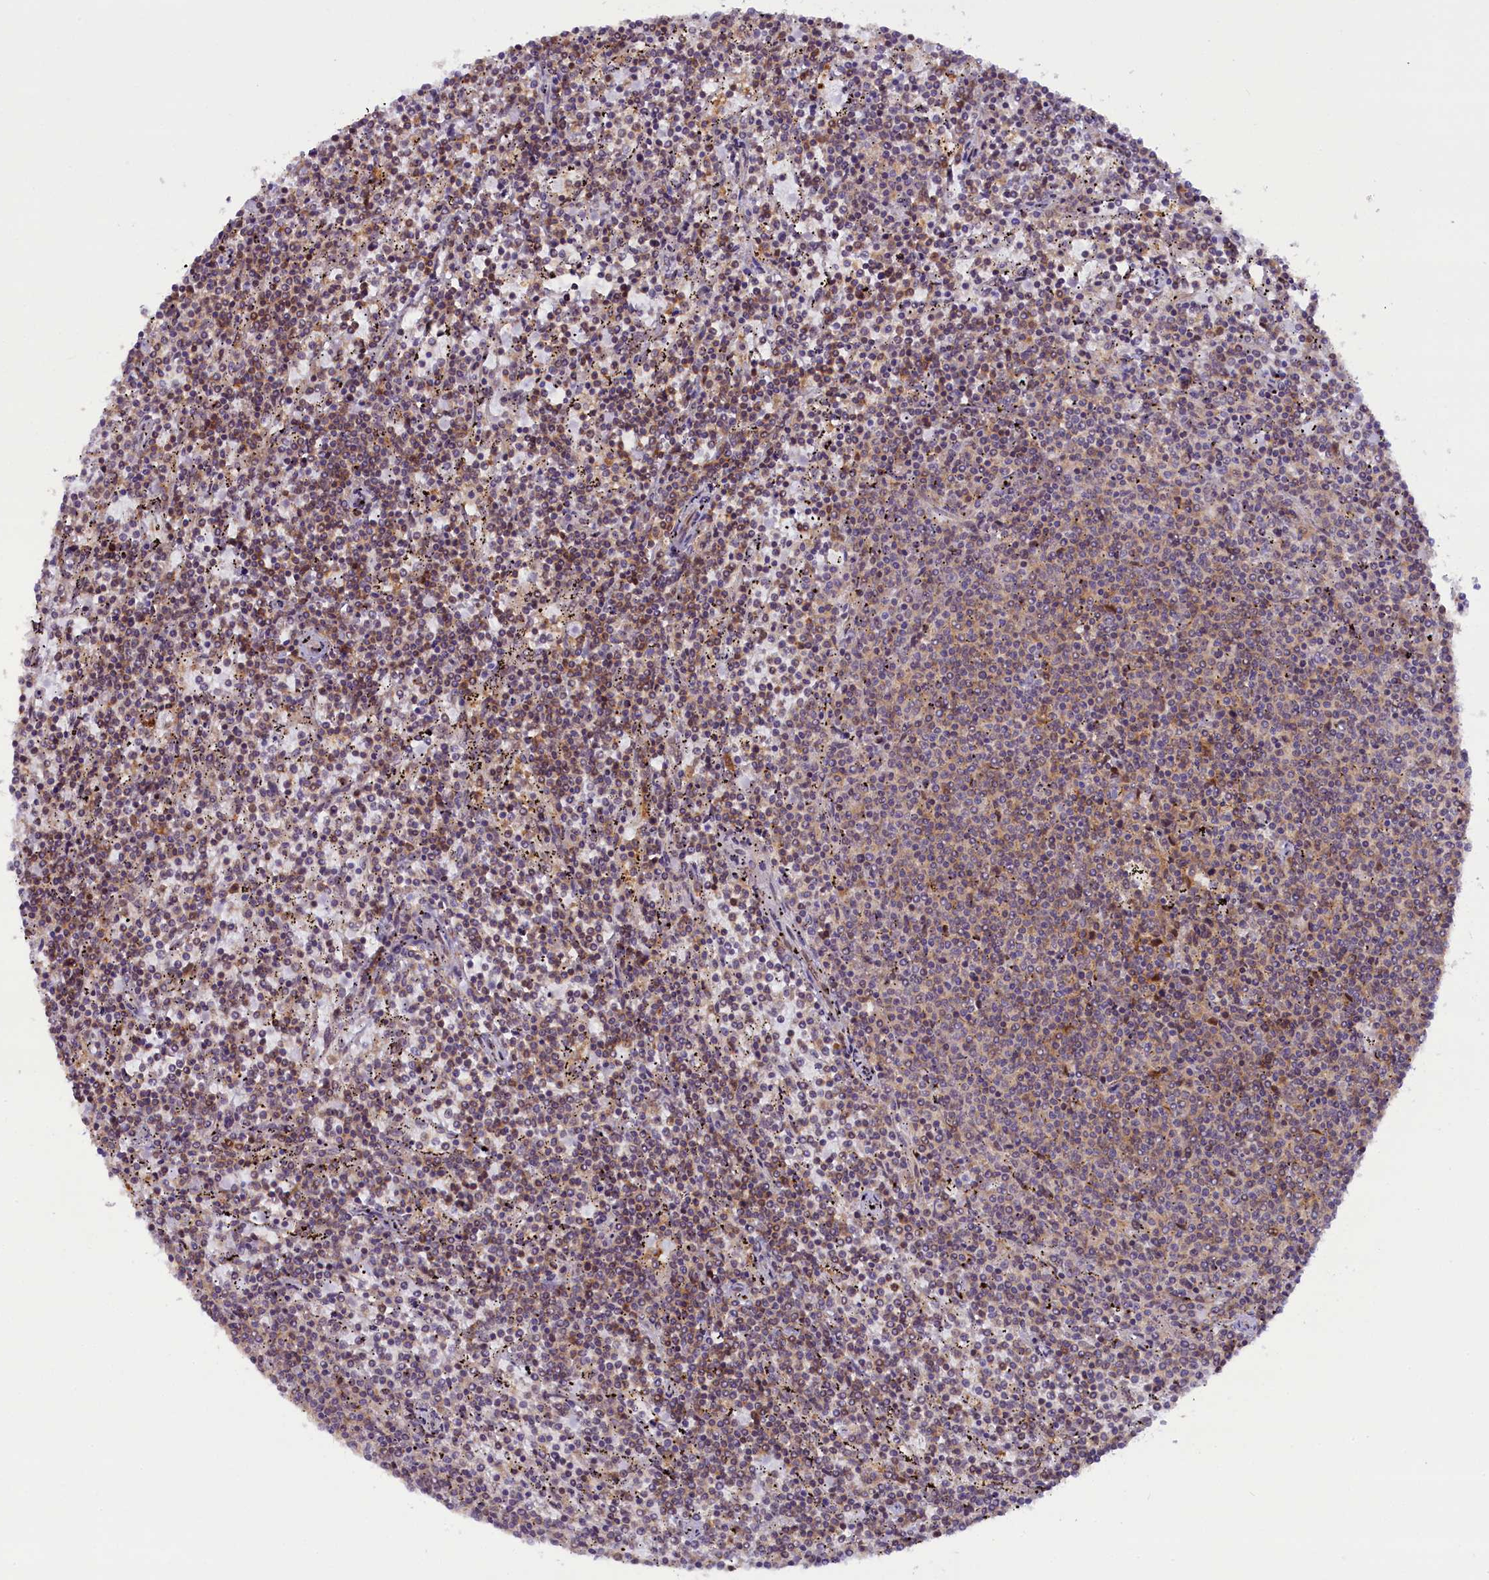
{"staining": {"intensity": "weak", "quantity": "<25%", "location": "cytoplasmic/membranous"}, "tissue": "lymphoma", "cell_type": "Tumor cells", "image_type": "cancer", "snomed": [{"axis": "morphology", "description": "Malignant lymphoma, non-Hodgkin's type, Low grade"}, {"axis": "topography", "description": "Spleen"}], "caption": "Lymphoma was stained to show a protein in brown. There is no significant positivity in tumor cells. (DAB (3,3'-diaminobenzidine) IHC, high magnification).", "gene": "FCHO1", "patient": {"sex": "female", "age": 50}}